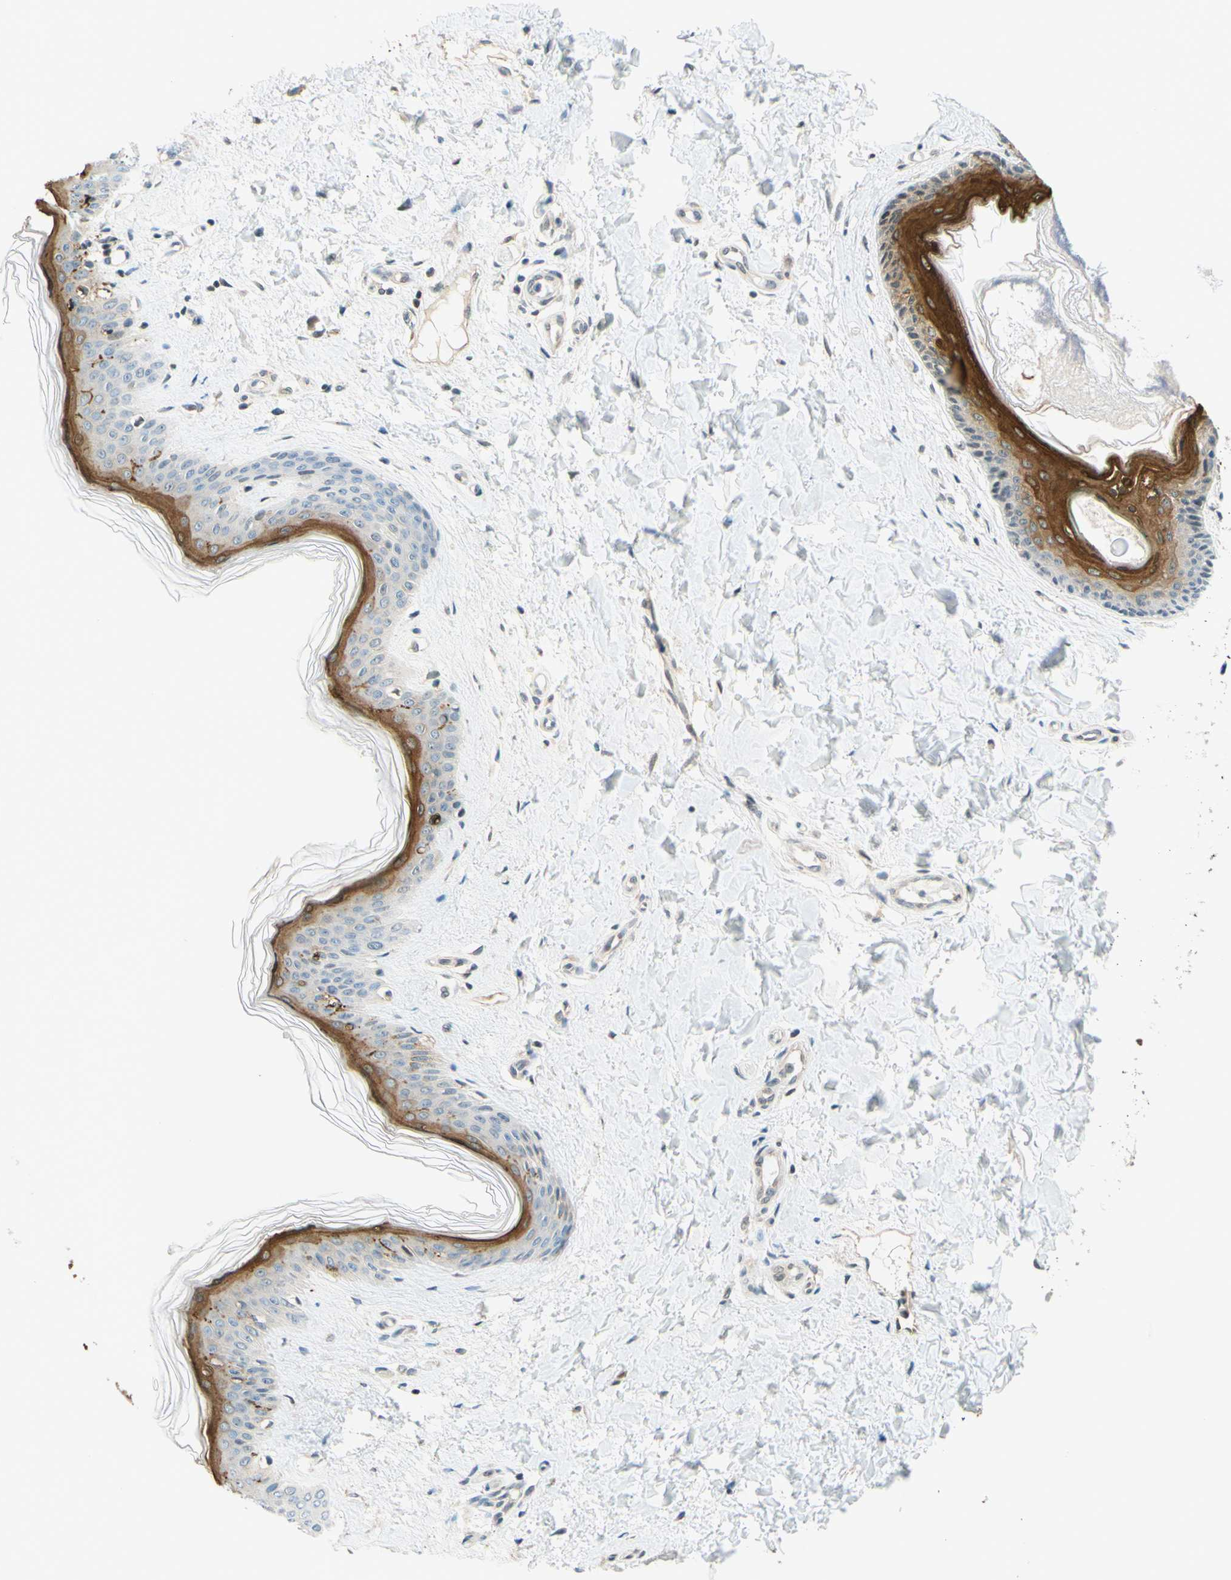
{"staining": {"intensity": "negative", "quantity": "none", "location": "none"}, "tissue": "skin", "cell_type": "Fibroblasts", "image_type": "normal", "snomed": [{"axis": "morphology", "description": "Normal tissue, NOS"}, {"axis": "topography", "description": "Skin"}], "caption": "This is an immunohistochemistry (IHC) micrograph of unremarkable human skin. There is no expression in fibroblasts.", "gene": "C2CD2L", "patient": {"sex": "female", "age": 41}}